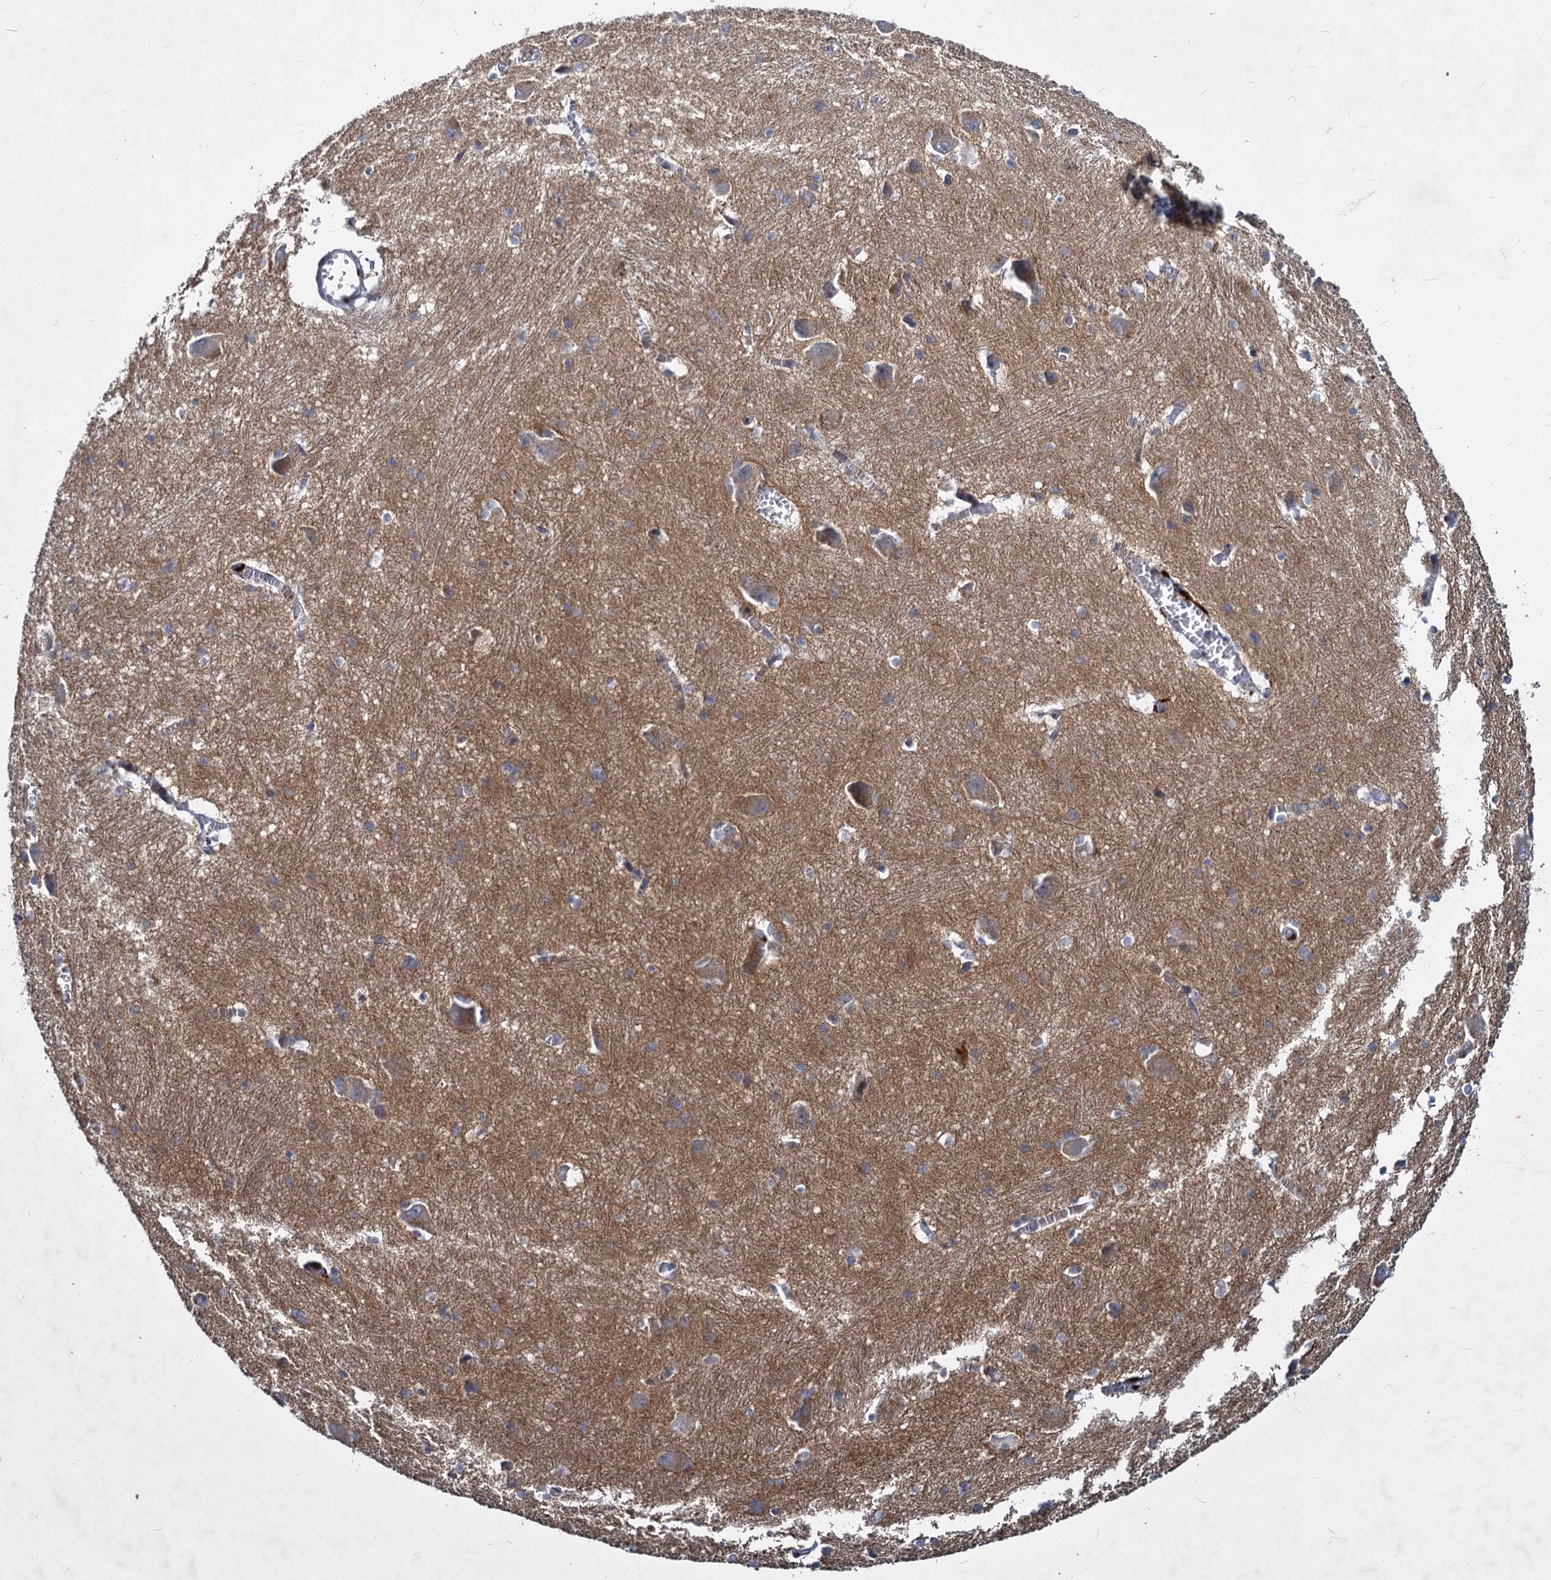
{"staining": {"intensity": "strong", "quantity": "<25%", "location": "cytoplasmic/membranous"}, "tissue": "caudate", "cell_type": "Glial cells", "image_type": "normal", "snomed": [{"axis": "morphology", "description": "Normal tissue, NOS"}, {"axis": "topography", "description": "Lateral ventricle wall"}], "caption": "Approximately <25% of glial cells in normal human caudate demonstrate strong cytoplasmic/membranous protein expression as visualized by brown immunohistochemical staining.", "gene": "C11orf86", "patient": {"sex": "male", "age": 37}}